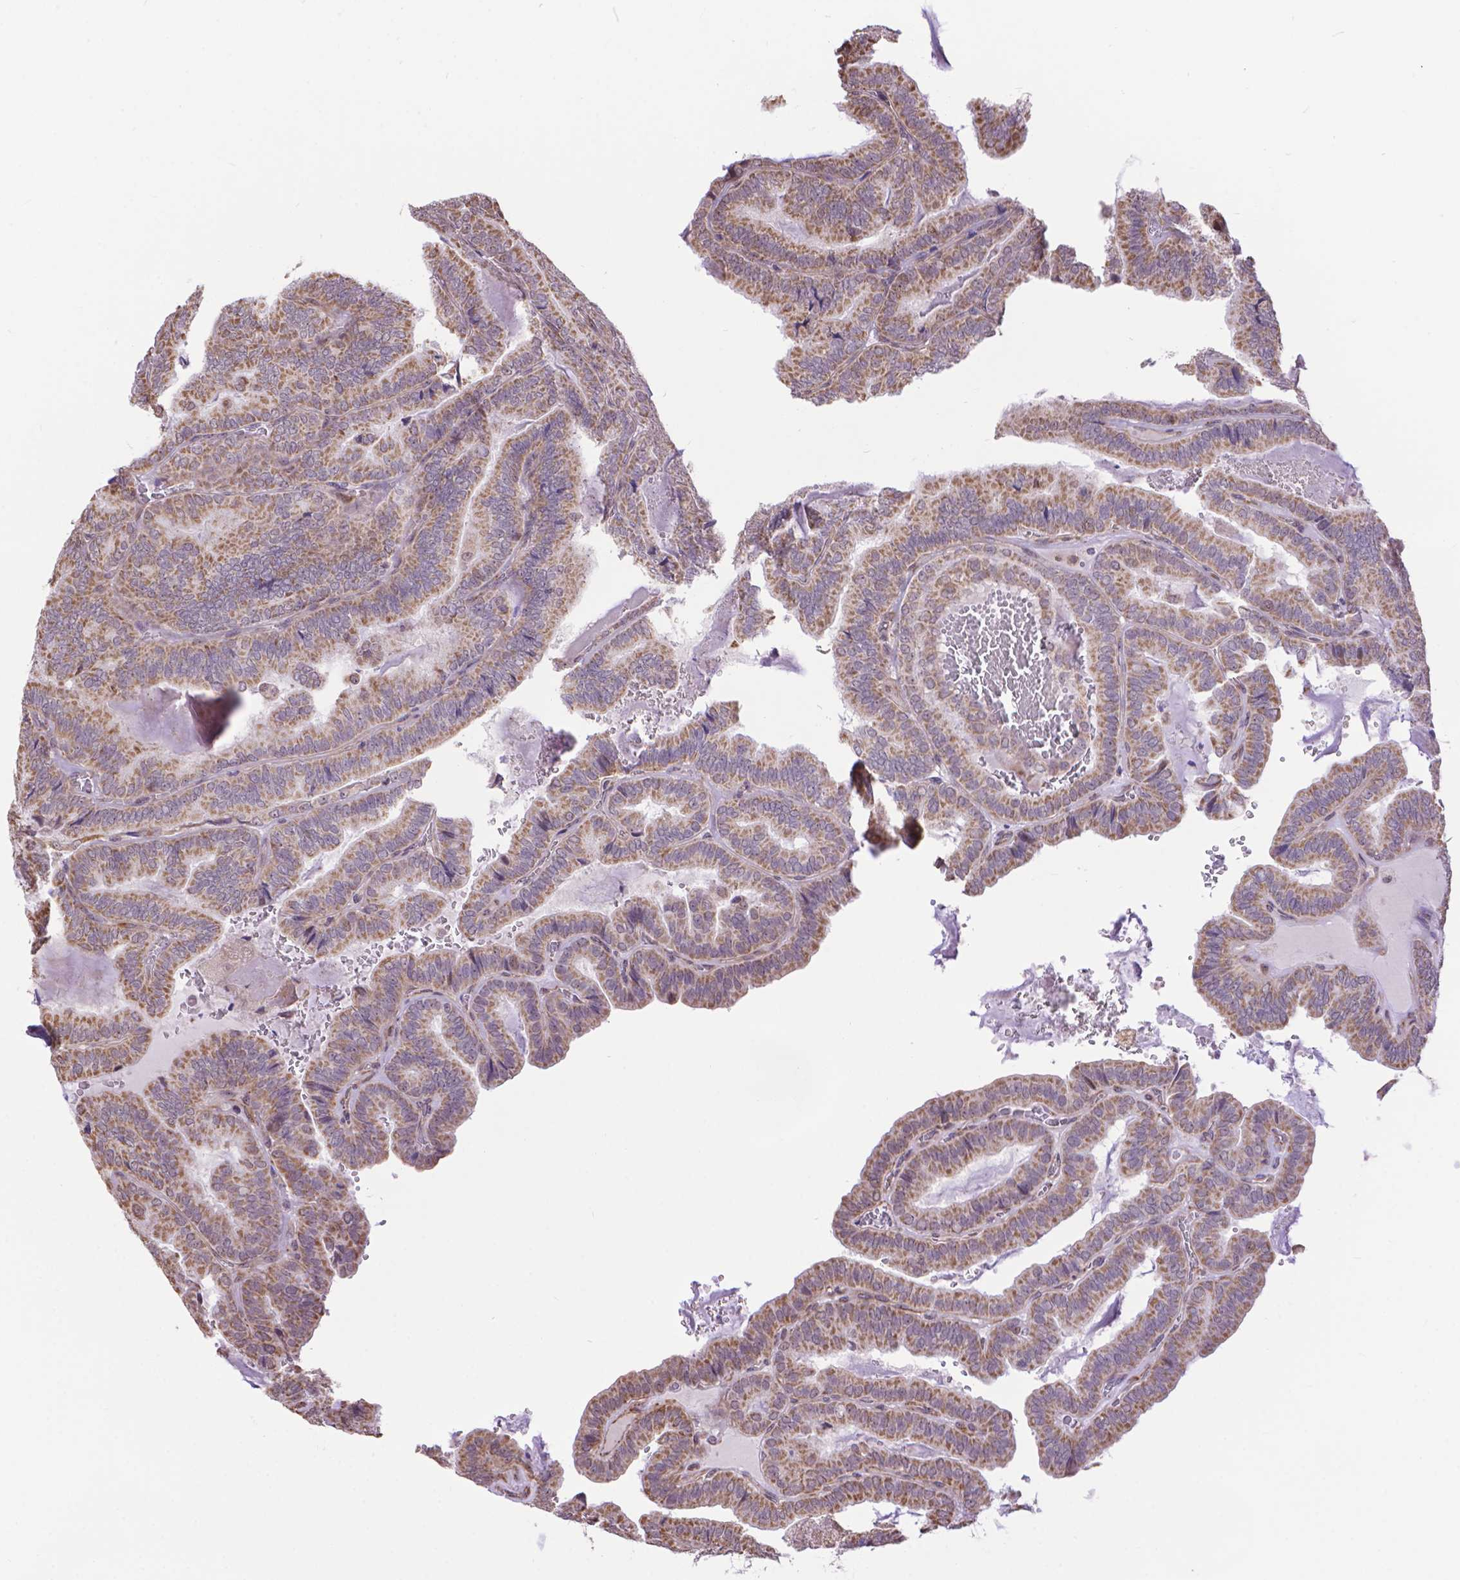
{"staining": {"intensity": "moderate", "quantity": ">75%", "location": "cytoplasmic/membranous"}, "tissue": "thyroid cancer", "cell_type": "Tumor cells", "image_type": "cancer", "snomed": [{"axis": "morphology", "description": "Papillary adenocarcinoma, NOS"}, {"axis": "topography", "description": "Thyroid gland"}], "caption": "An image of thyroid cancer (papillary adenocarcinoma) stained for a protein demonstrates moderate cytoplasmic/membranous brown staining in tumor cells.", "gene": "TMEM135", "patient": {"sex": "female", "age": 75}}